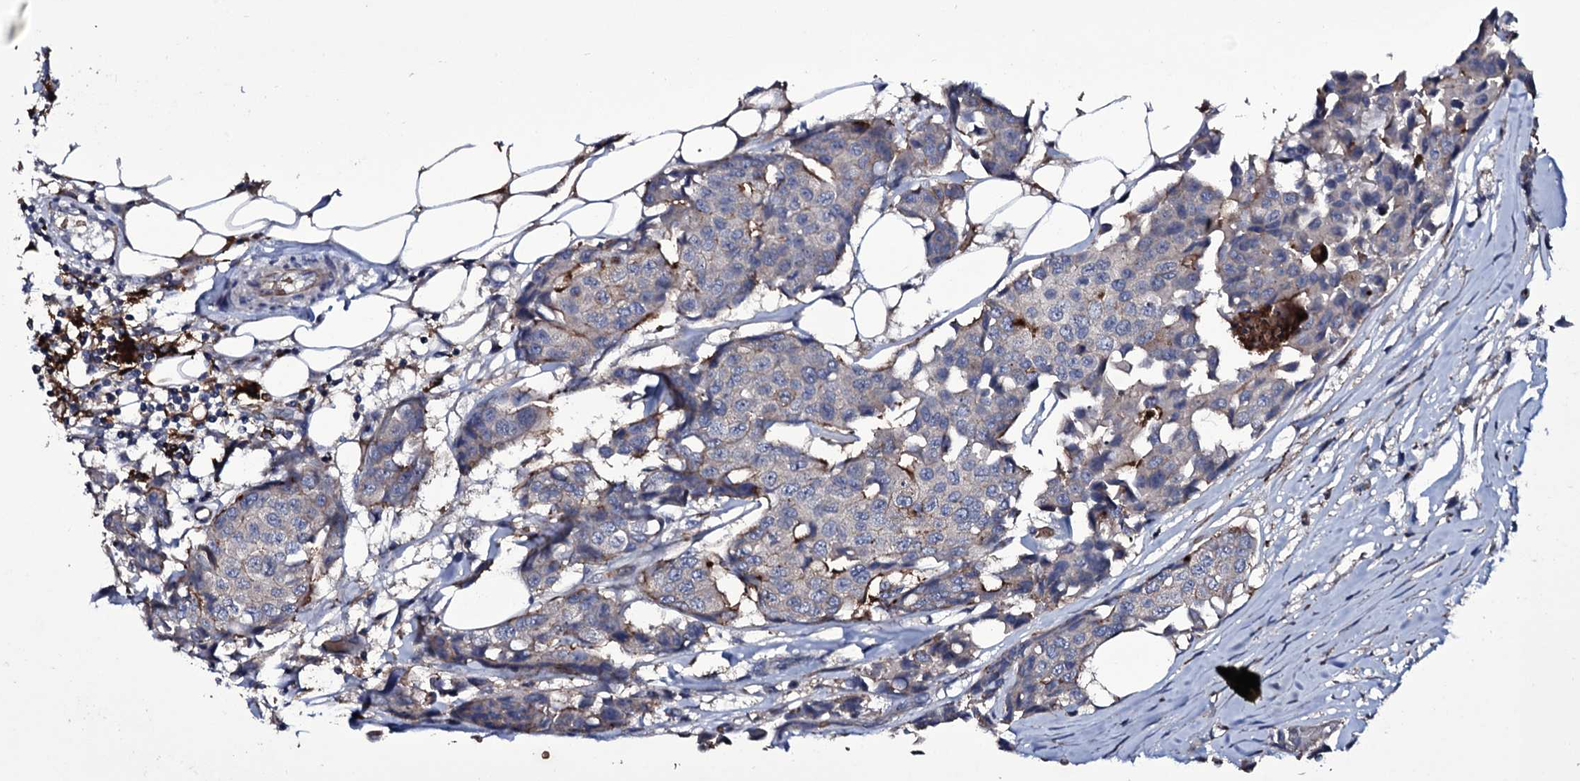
{"staining": {"intensity": "moderate", "quantity": "<25%", "location": "cytoplasmic/membranous"}, "tissue": "breast cancer", "cell_type": "Tumor cells", "image_type": "cancer", "snomed": [{"axis": "morphology", "description": "Duct carcinoma"}, {"axis": "topography", "description": "Breast"}], "caption": "This photomicrograph reveals immunohistochemistry (IHC) staining of breast invasive ductal carcinoma, with low moderate cytoplasmic/membranous staining in approximately <25% of tumor cells.", "gene": "ZSWIM8", "patient": {"sex": "female", "age": 80}}